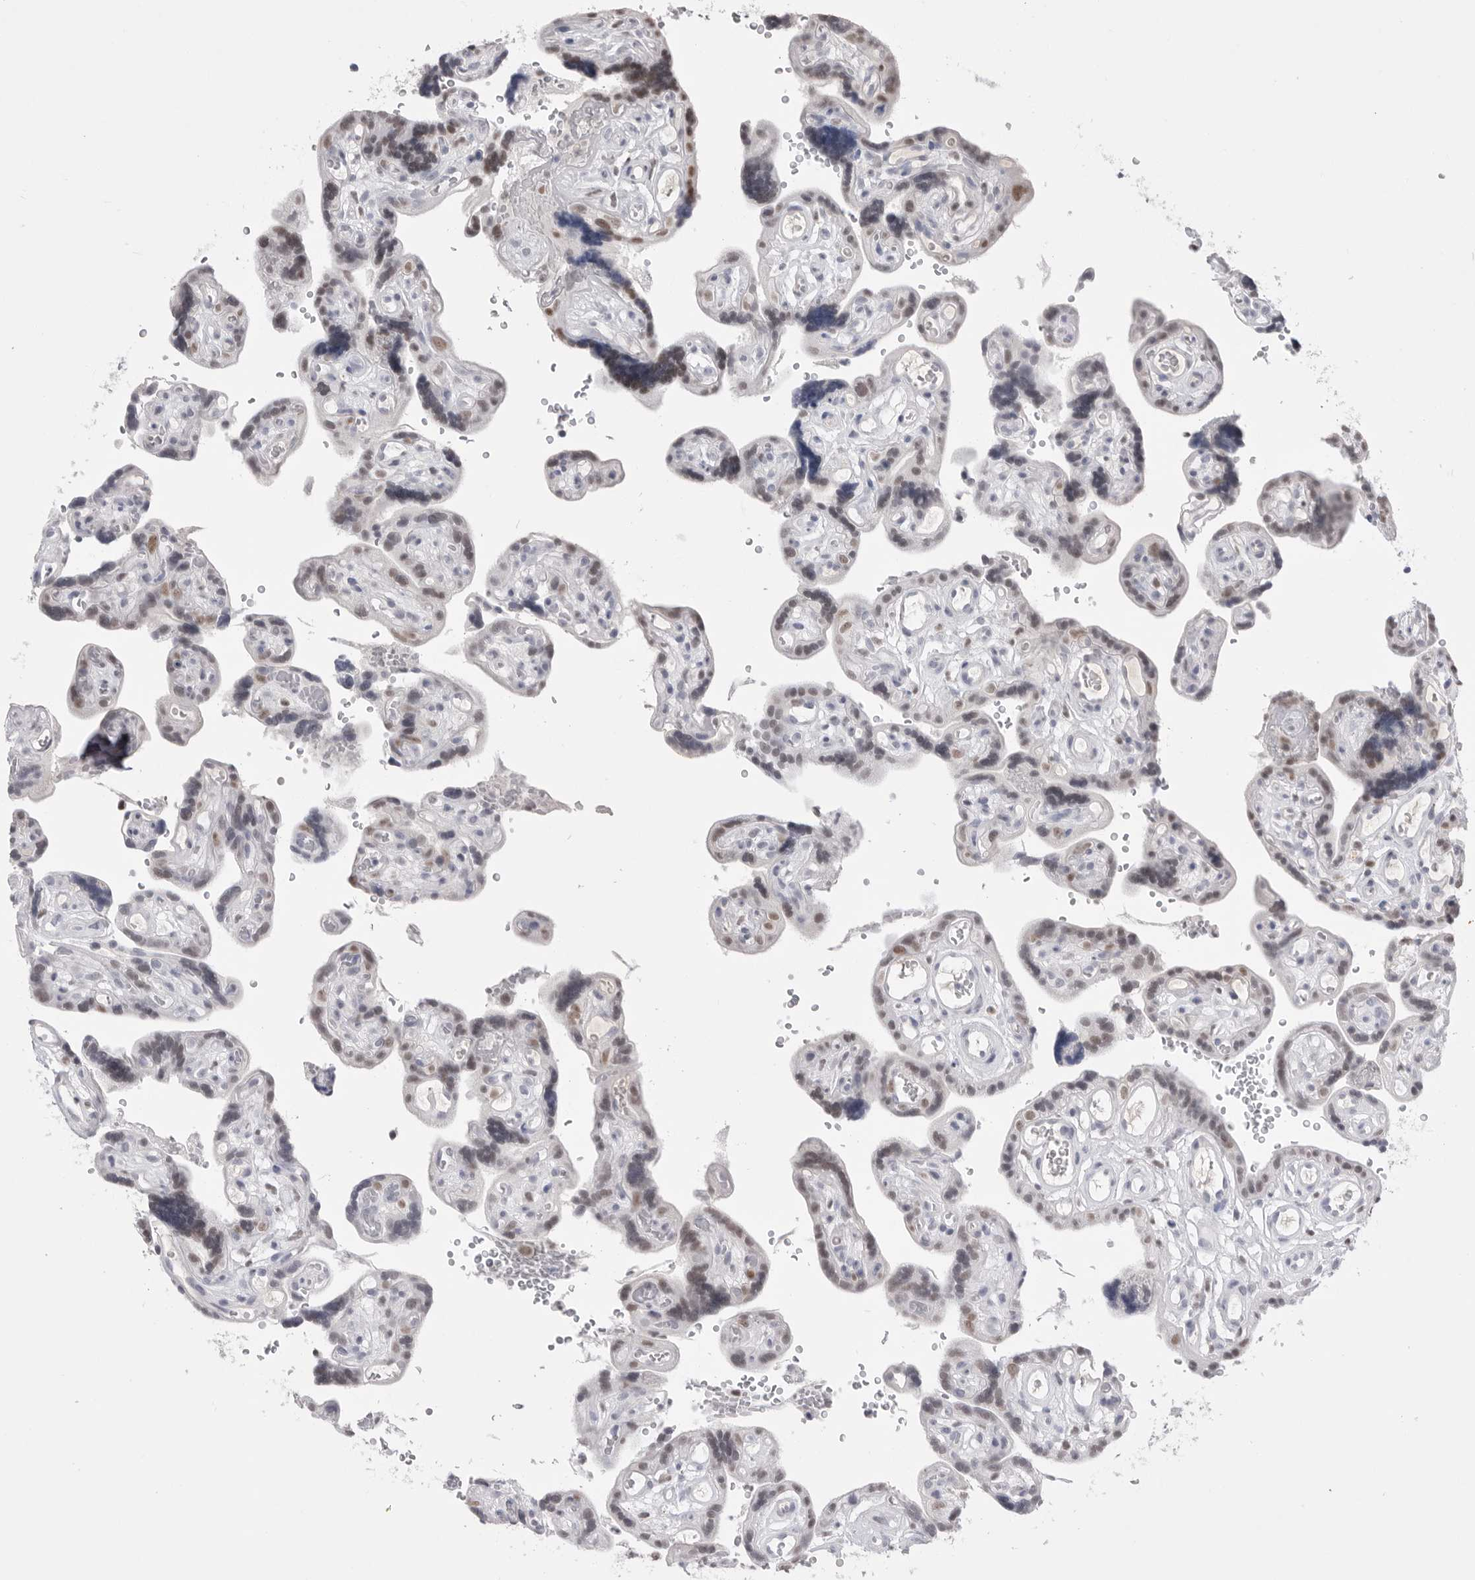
{"staining": {"intensity": "moderate", "quantity": "25%-75%", "location": "nuclear"}, "tissue": "placenta", "cell_type": "Decidual cells", "image_type": "normal", "snomed": [{"axis": "morphology", "description": "Normal tissue, NOS"}, {"axis": "topography", "description": "Placenta"}], "caption": "Placenta stained with immunohistochemistry displays moderate nuclear positivity in approximately 25%-75% of decidual cells.", "gene": "ZBTB7B", "patient": {"sex": "female", "age": 30}}